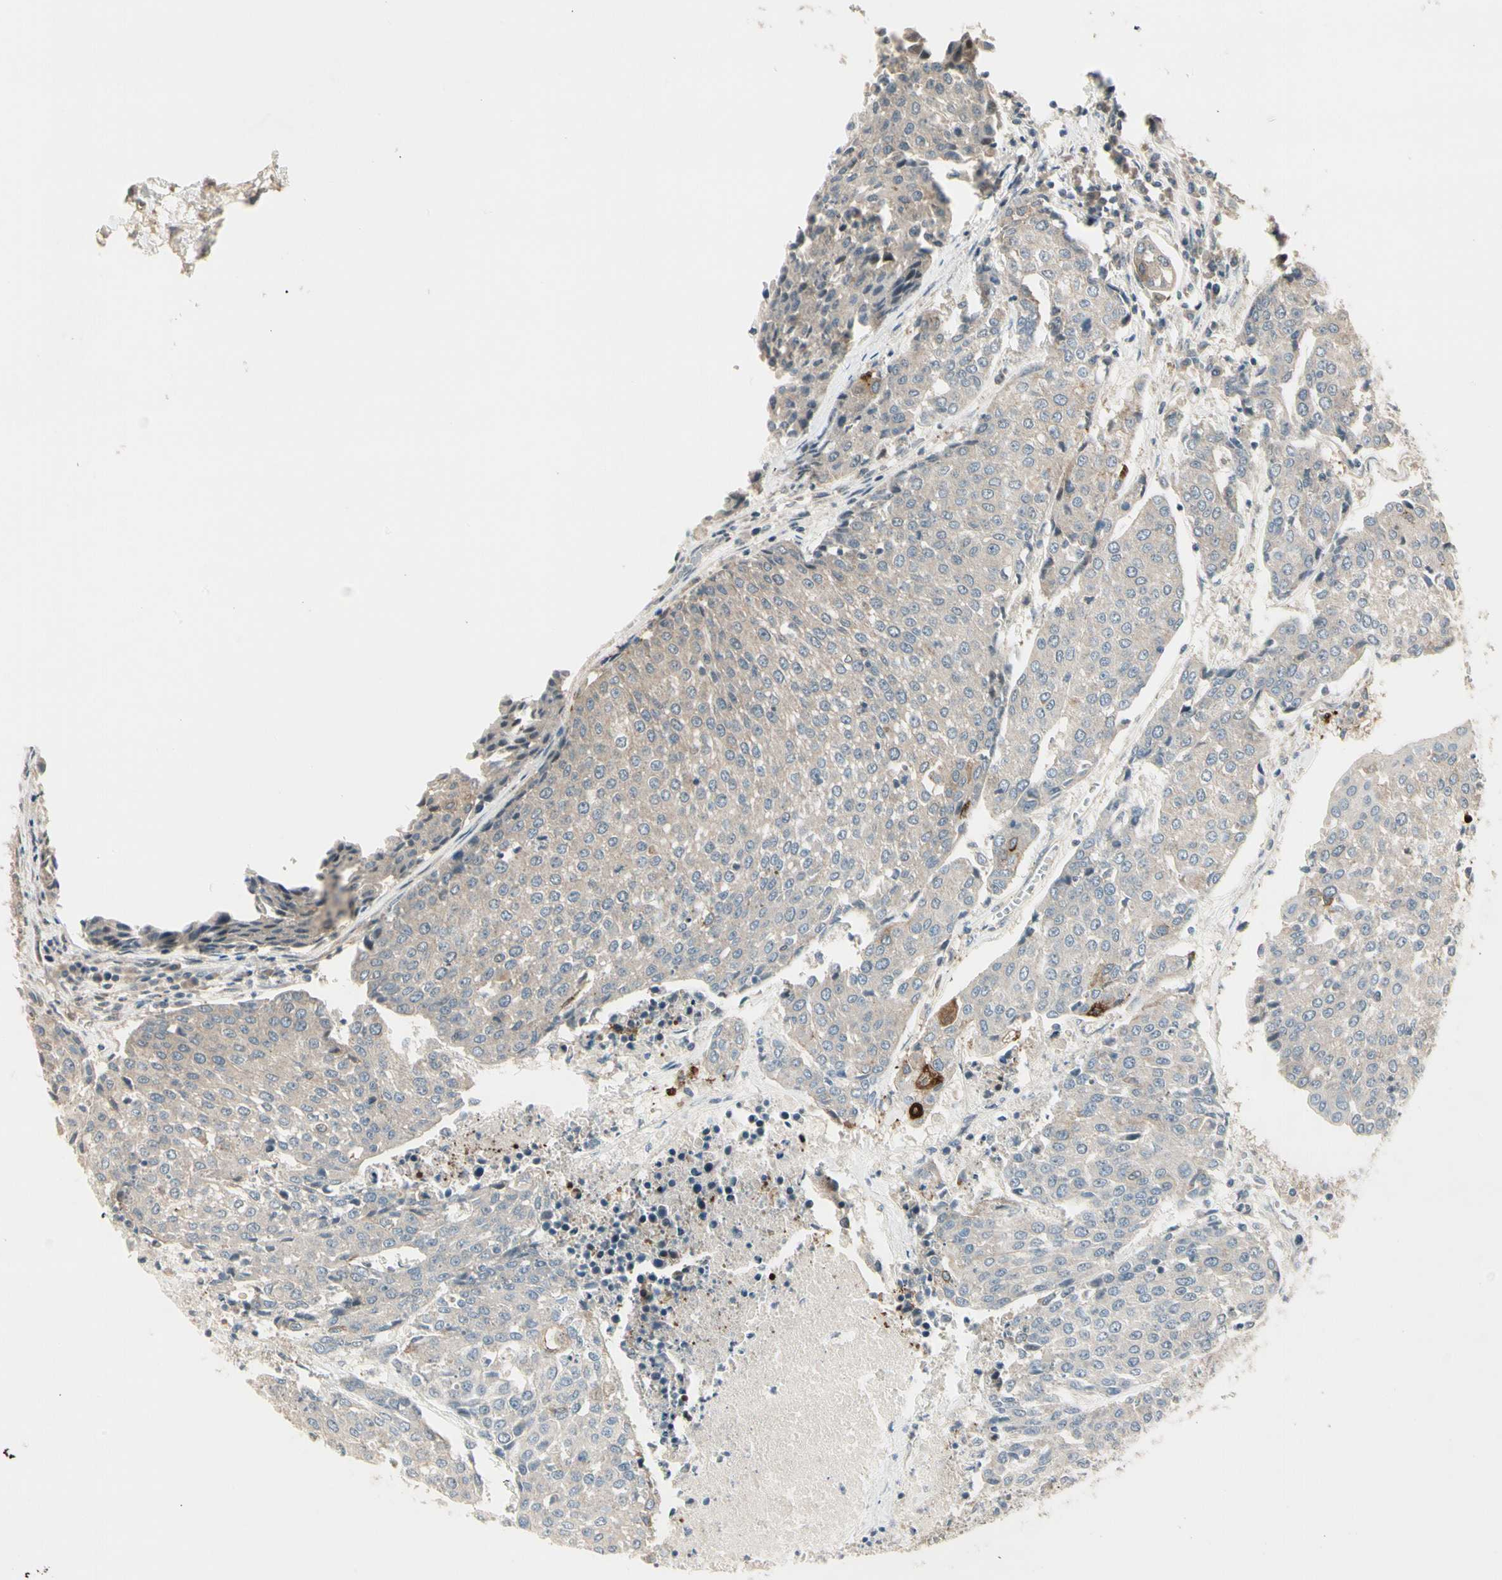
{"staining": {"intensity": "weak", "quantity": "<25%", "location": "cytoplasmic/membranous"}, "tissue": "urothelial cancer", "cell_type": "Tumor cells", "image_type": "cancer", "snomed": [{"axis": "morphology", "description": "Urothelial carcinoma, High grade"}, {"axis": "topography", "description": "Urinary bladder"}], "caption": "Immunohistochemistry photomicrograph of human high-grade urothelial carcinoma stained for a protein (brown), which demonstrates no staining in tumor cells.", "gene": "SVBP", "patient": {"sex": "female", "age": 85}}